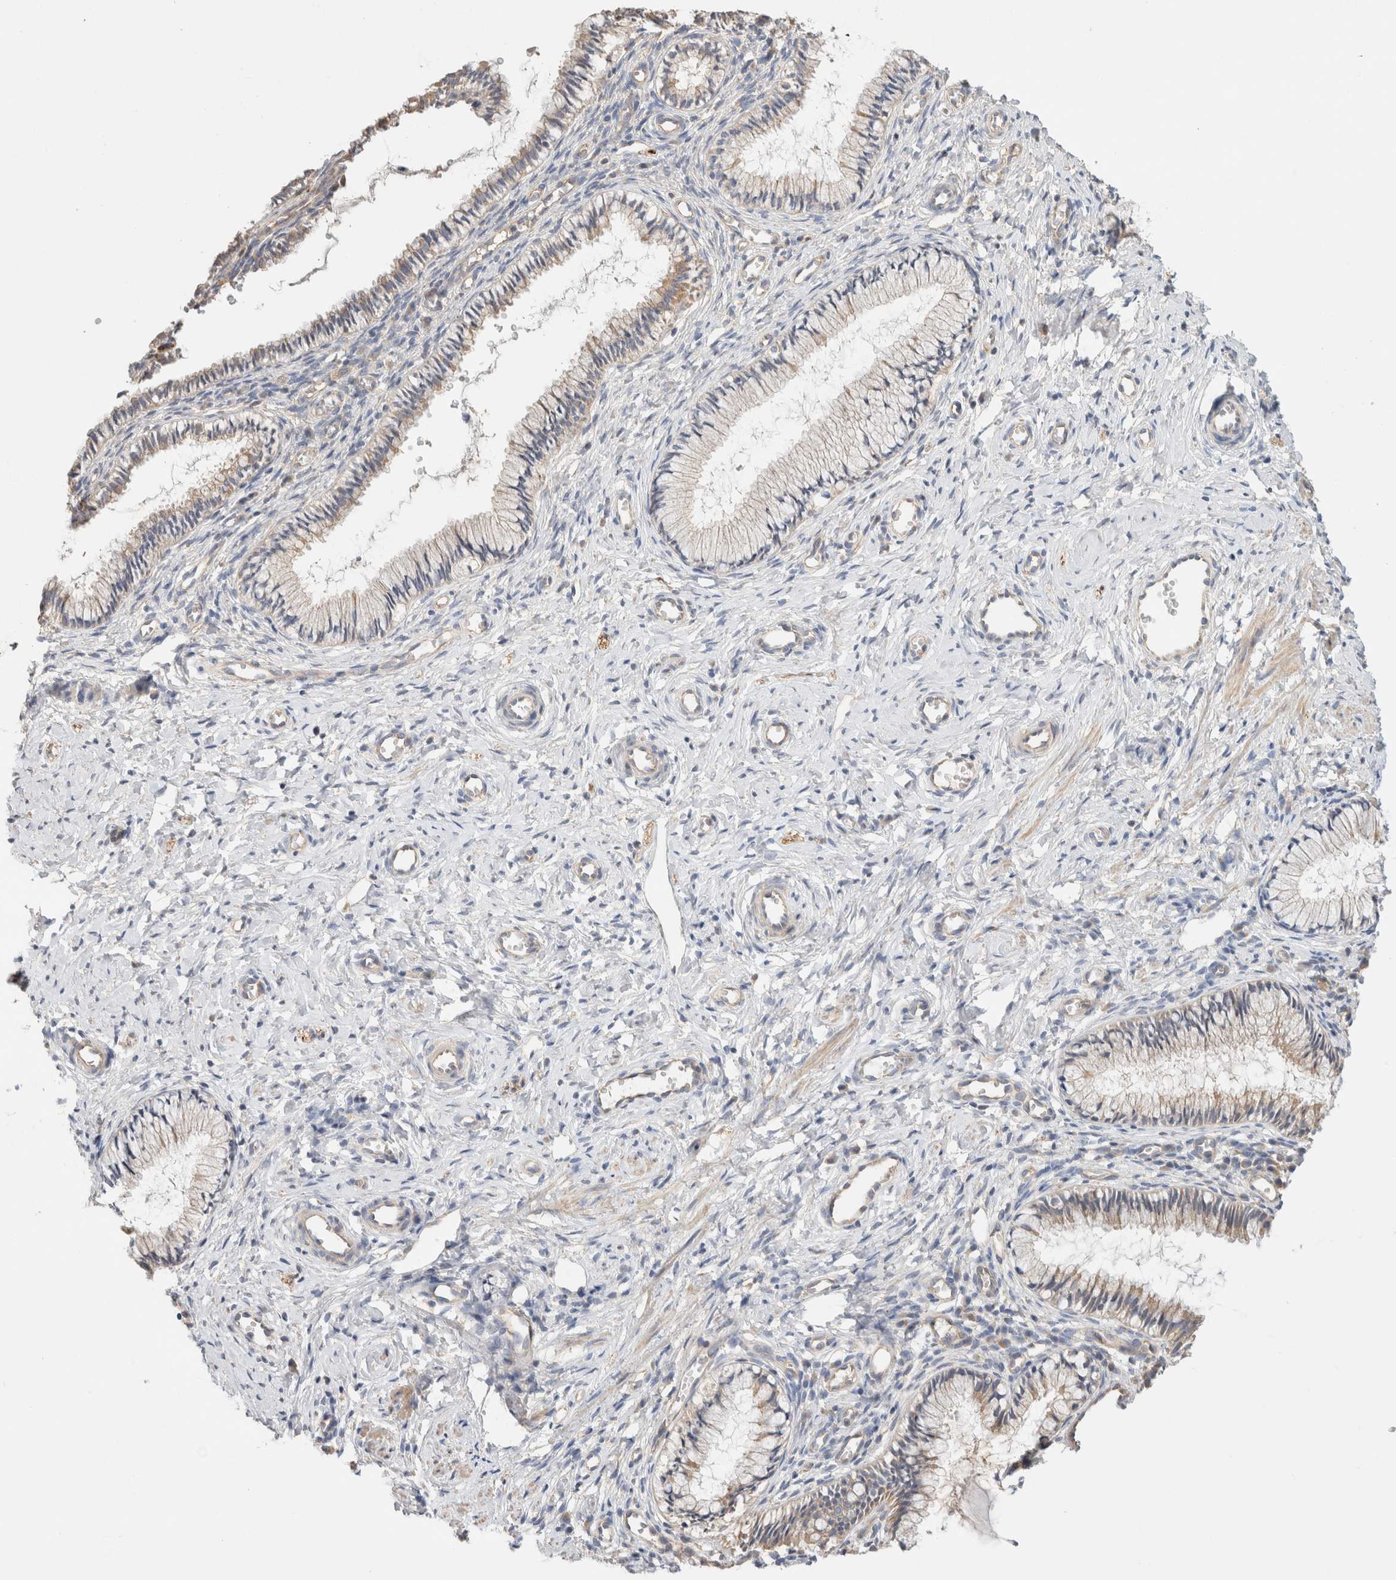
{"staining": {"intensity": "weak", "quantity": "25%-75%", "location": "cytoplasmic/membranous"}, "tissue": "cervix", "cell_type": "Glandular cells", "image_type": "normal", "snomed": [{"axis": "morphology", "description": "Normal tissue, NOS"}, {"axis": "topography", "description": "Cervix"}], "caption": "DAB immunohistochemical staining of unremarkable human cervix shows weak cytoplasmic/membranous protein staining in approximately 25%-75% of glandular cells.", "gene": "B3GNTL1", "patient": {"sex": "female", "age": 27}}